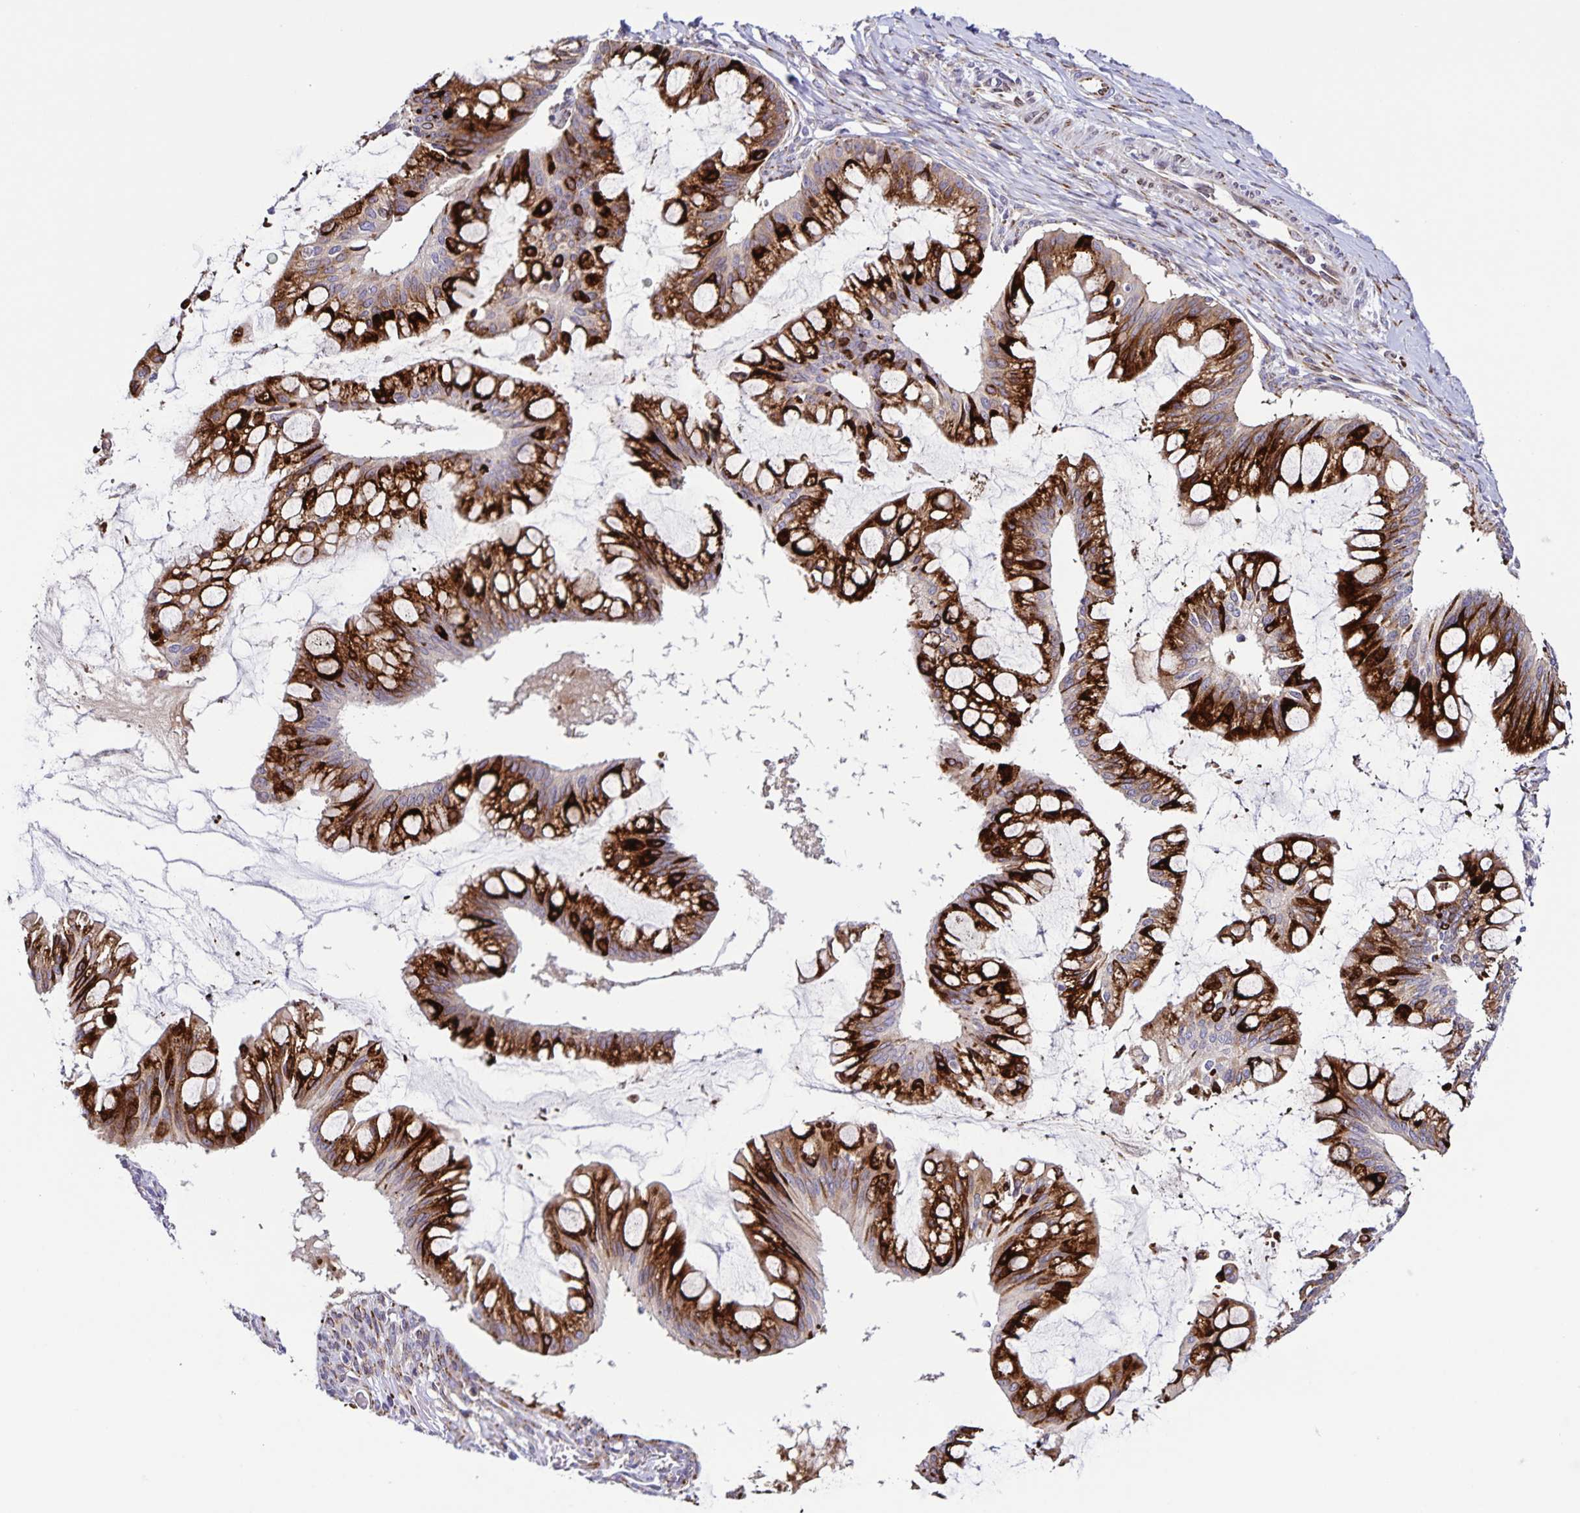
{"staining": {"intensity": "strong", "quantity": ">75%", "location": "cytoplasmic/membranous"}, "tissue": "ovarian cancer", "cell_type": "Tumor cells", "image_type": "cancer", "snomed": [{"axis": "morphology", "description": "Cystadenocarcinoma, mucinous, NOS"}, {"axis": "topography", "description": "Ovary"}], "caption": "Immunohistochemical staining of ovarian mucinous cystadenocarcinoma exhibits high levels of strong cytoplasmic/membranous expression in about >75% of tumor cells.", "gene": "OSBPL5", "patient": {"sex": "female", "age": 73}}